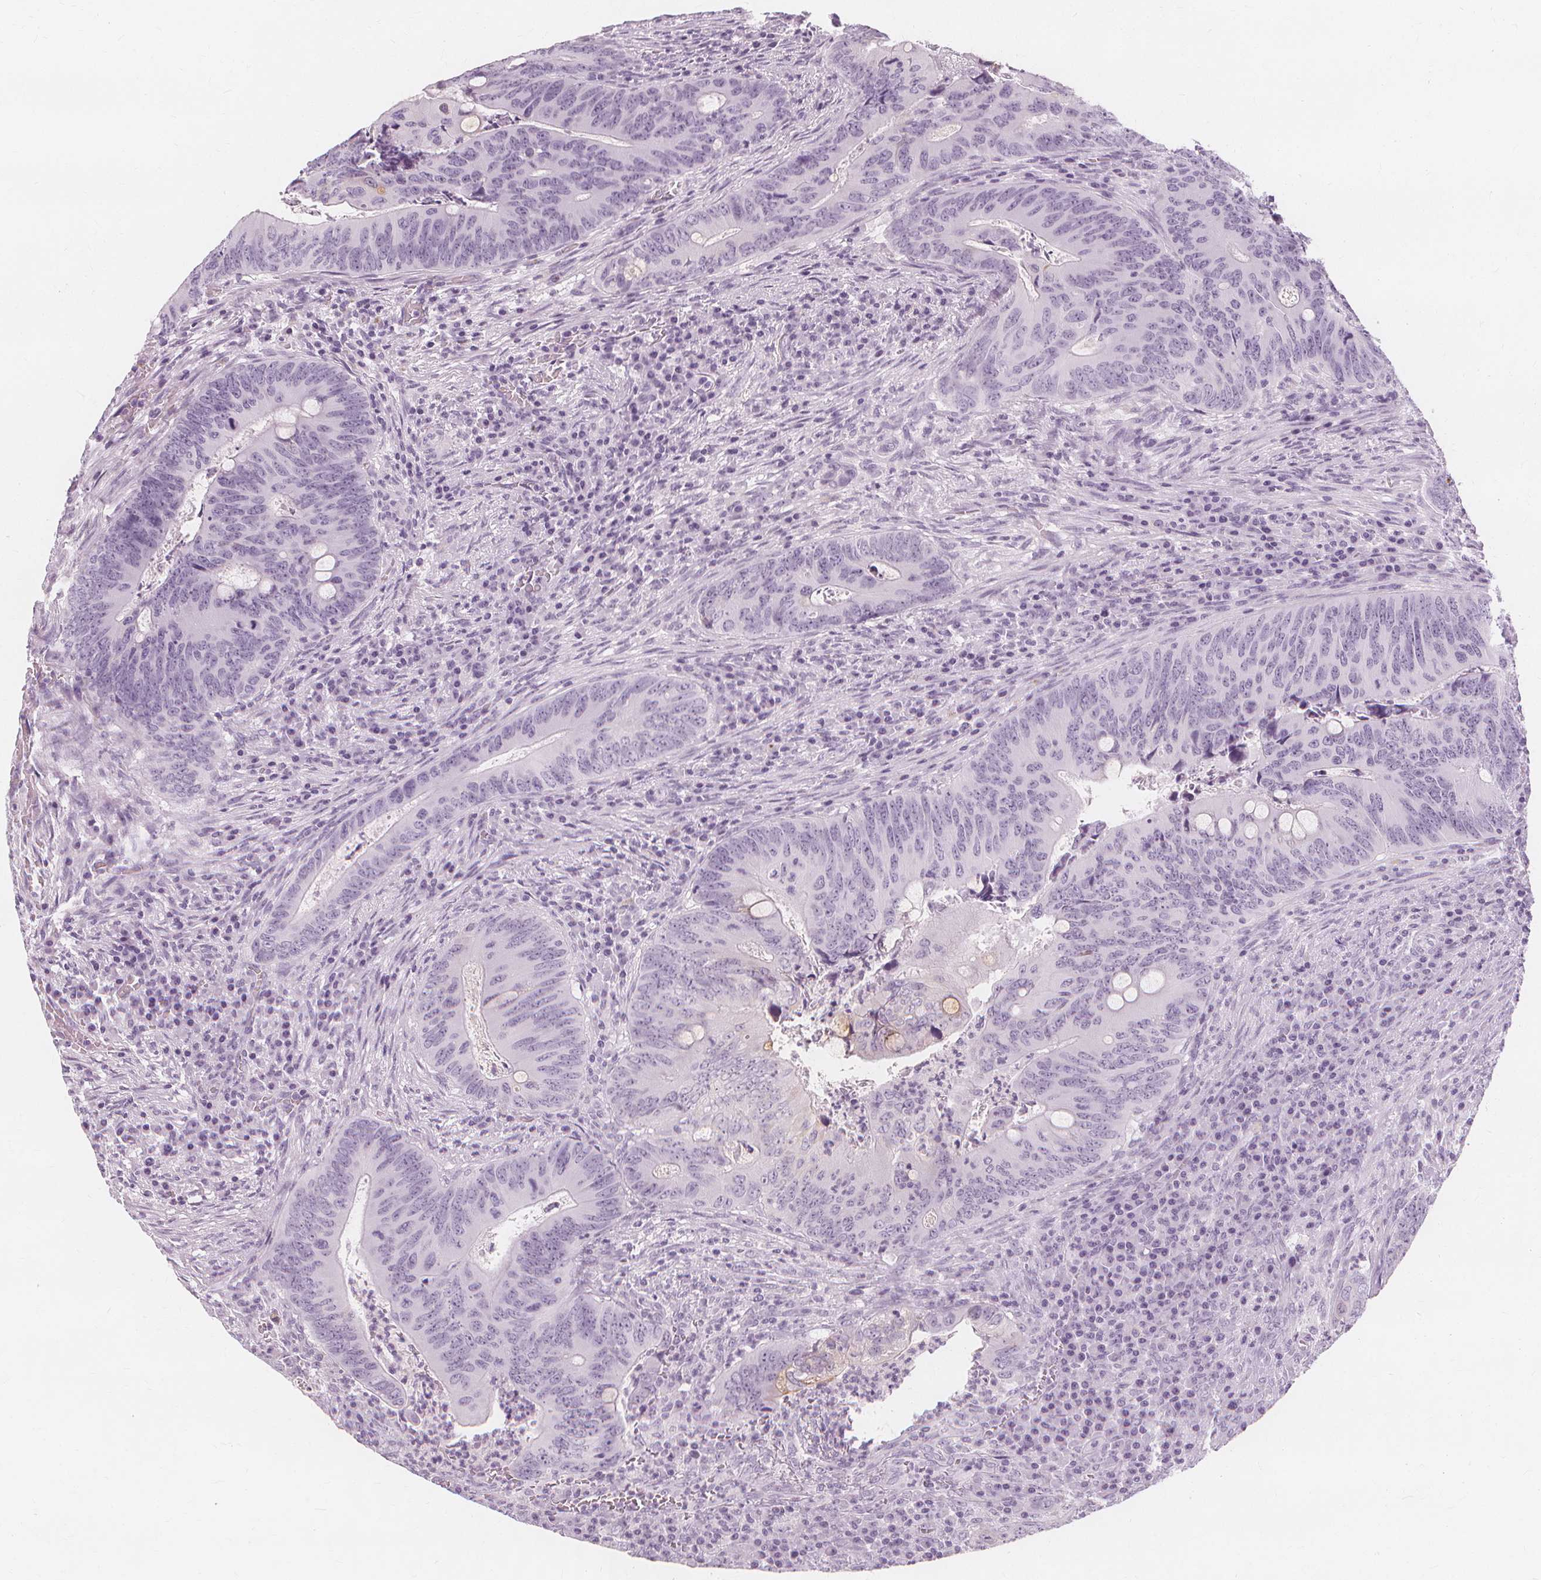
{"staining": {"intensity": "weak", "quantity": "<25%", "location": "cytoplasmic/membranous"}, "tissue": "colorectal cancer", "cell_type": "Tumor cells", "image_type": "cancer", "snomed": [{"axis": "morphology", "description": "Adenocarcinoma, NOS"}, {"axis": "topography", "description": "Colon"}], "caption": "Histopathology image shows no protein staining in tumor cells of colorectal adenocarcinoma tissue. (DAB (3,3'-diaminobenzidine) IHC visualized using brightfield microscopy, high magnification).", "gene": "TFF1", "patient": {"sex": "female", "age": 74}}